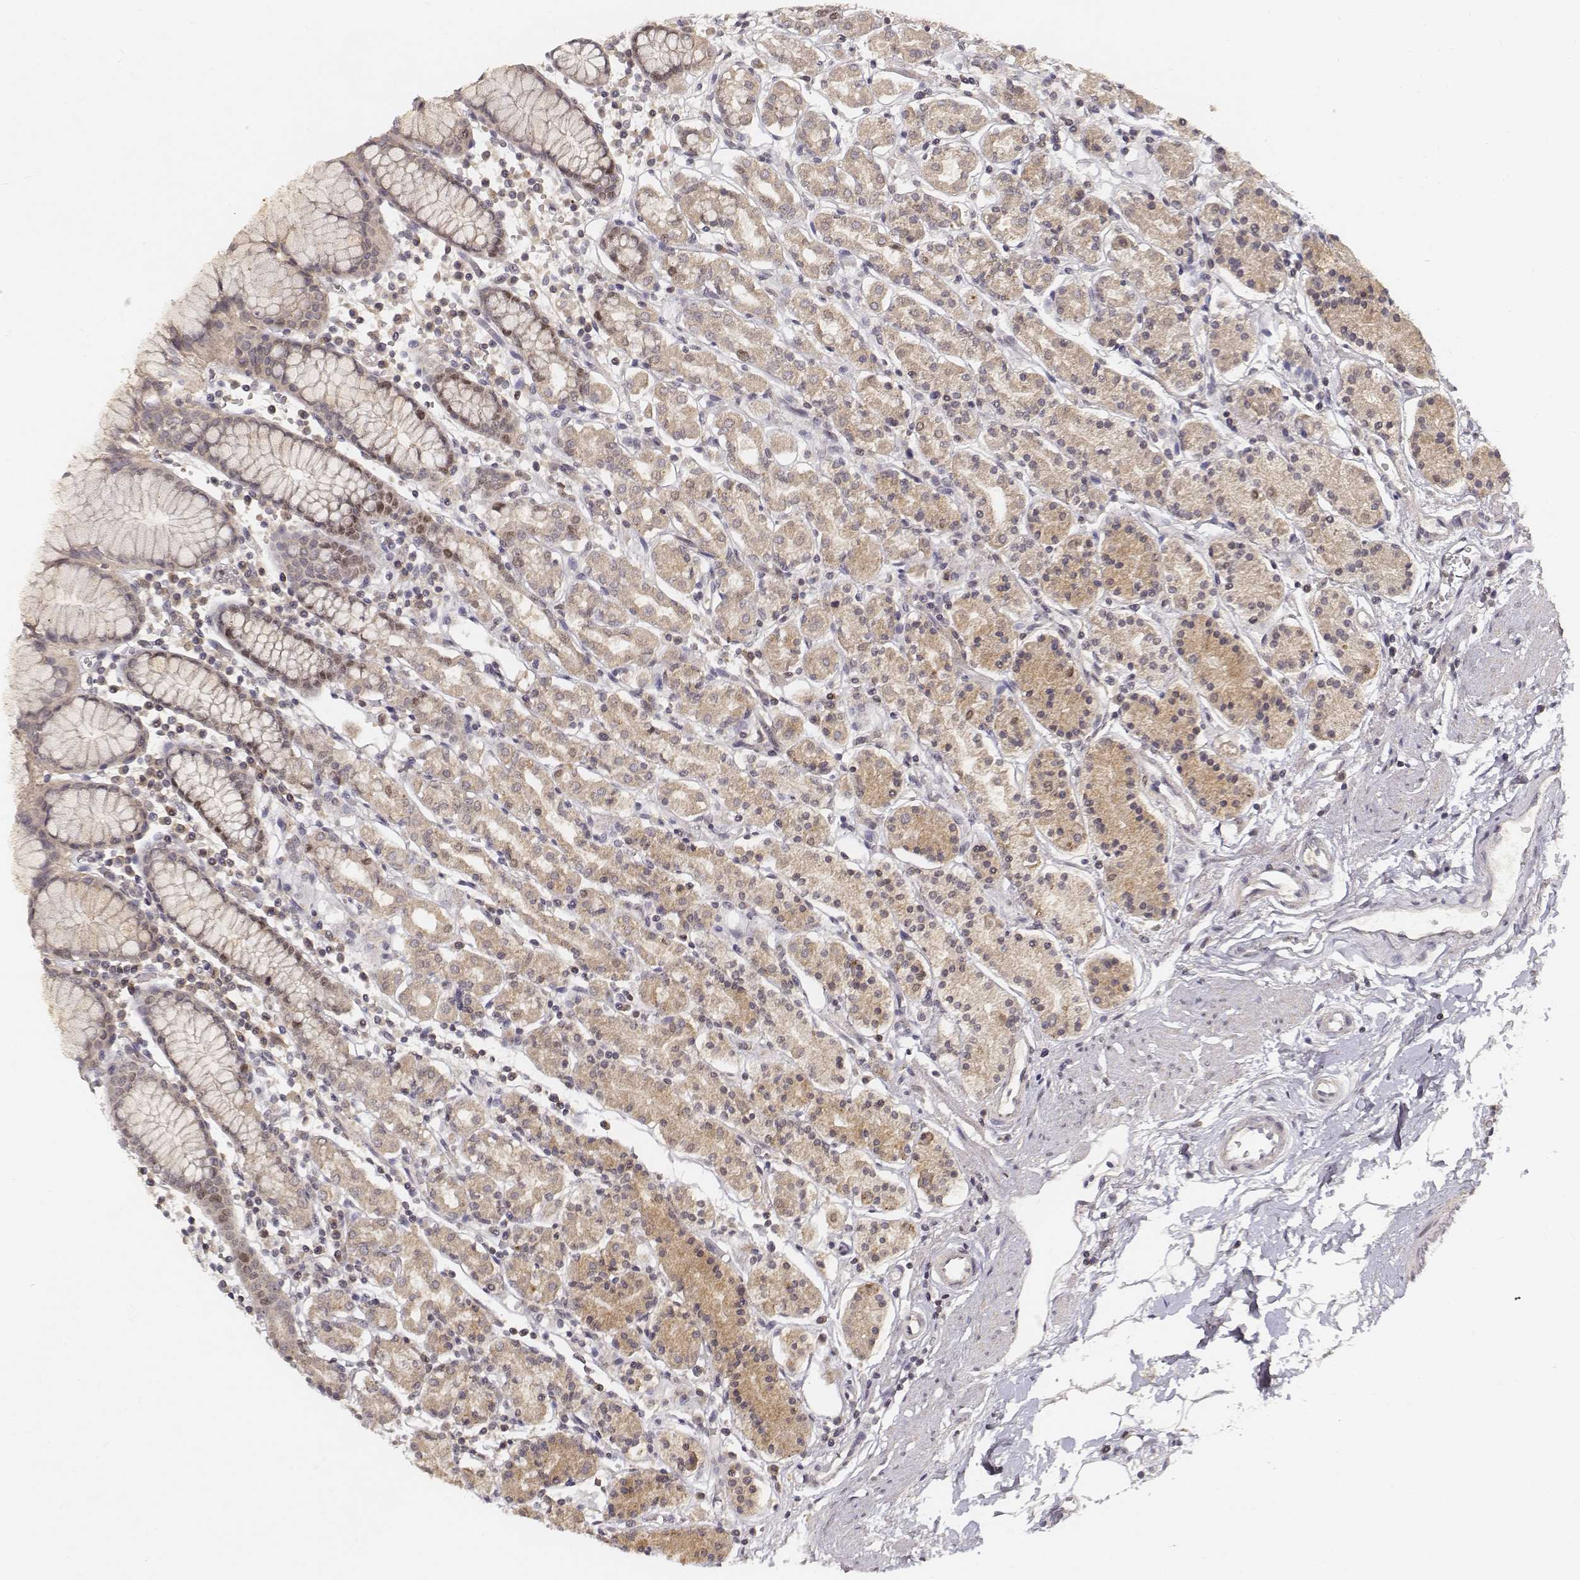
{"staining": {"intensity": "moderate", "quantity": "<25%", "location": "cytoplasmic/membranous,nuclear"}, "tissue": "stomach", "cell_type": "Glandular cells", "image_type": "normal", "snomed": [{"axis": "morphology", "description": "Normal tissue, NOS"}, {"axis": "topography", "description": "Stomach, upper"}, {"axis": "topography", "description": "Stomach"}], "caption": "The immunohistochemical stain shows moderate cytoplasmic/membranous,nuclear staining in glandular cells of benign stomach.", "gene": "FANCD2", "patient": {"sex": "male", "age": 62}}